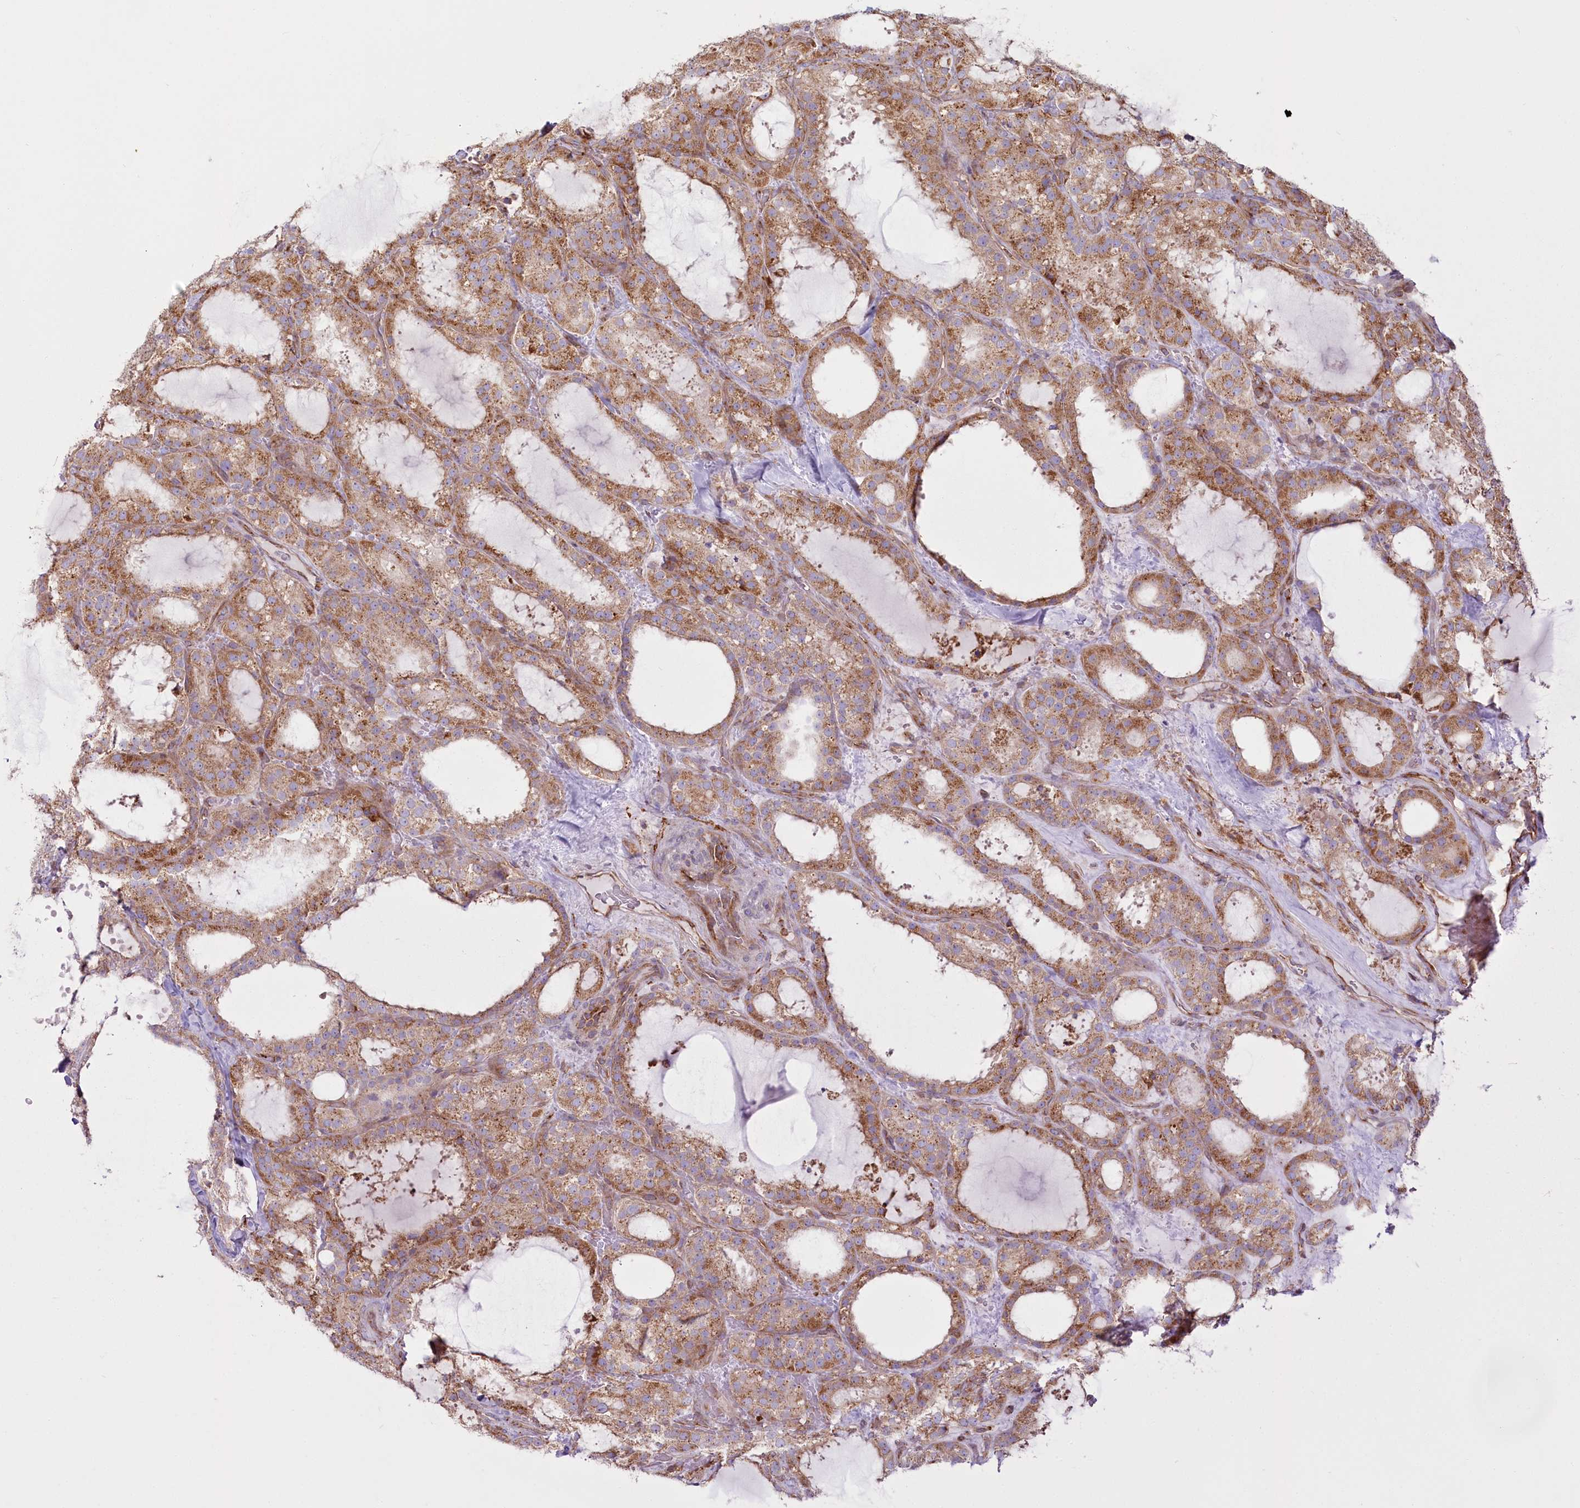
{"staining": {"intensity": "moderate", "quantity": ">75%", "location": "cytoplasmic/membranous"}, "tissue": "thyroid cancer", "cell_type": "Tumor cells", "image_type": "cancer", "snomed": [{"axis": "morphology", "description": "Papillary adenocarcinoma, NOS"}, {"axis": "topography", "description": "Thyroid gland"}], "caption": "Human thyroid cancer stained for a protein (brown) reveals moderate cytoplasmic/membranous positive positivity in about >75% of tumor cells.", "gene": "HARS2", "patient": {"sex": "male", "age": 77}}